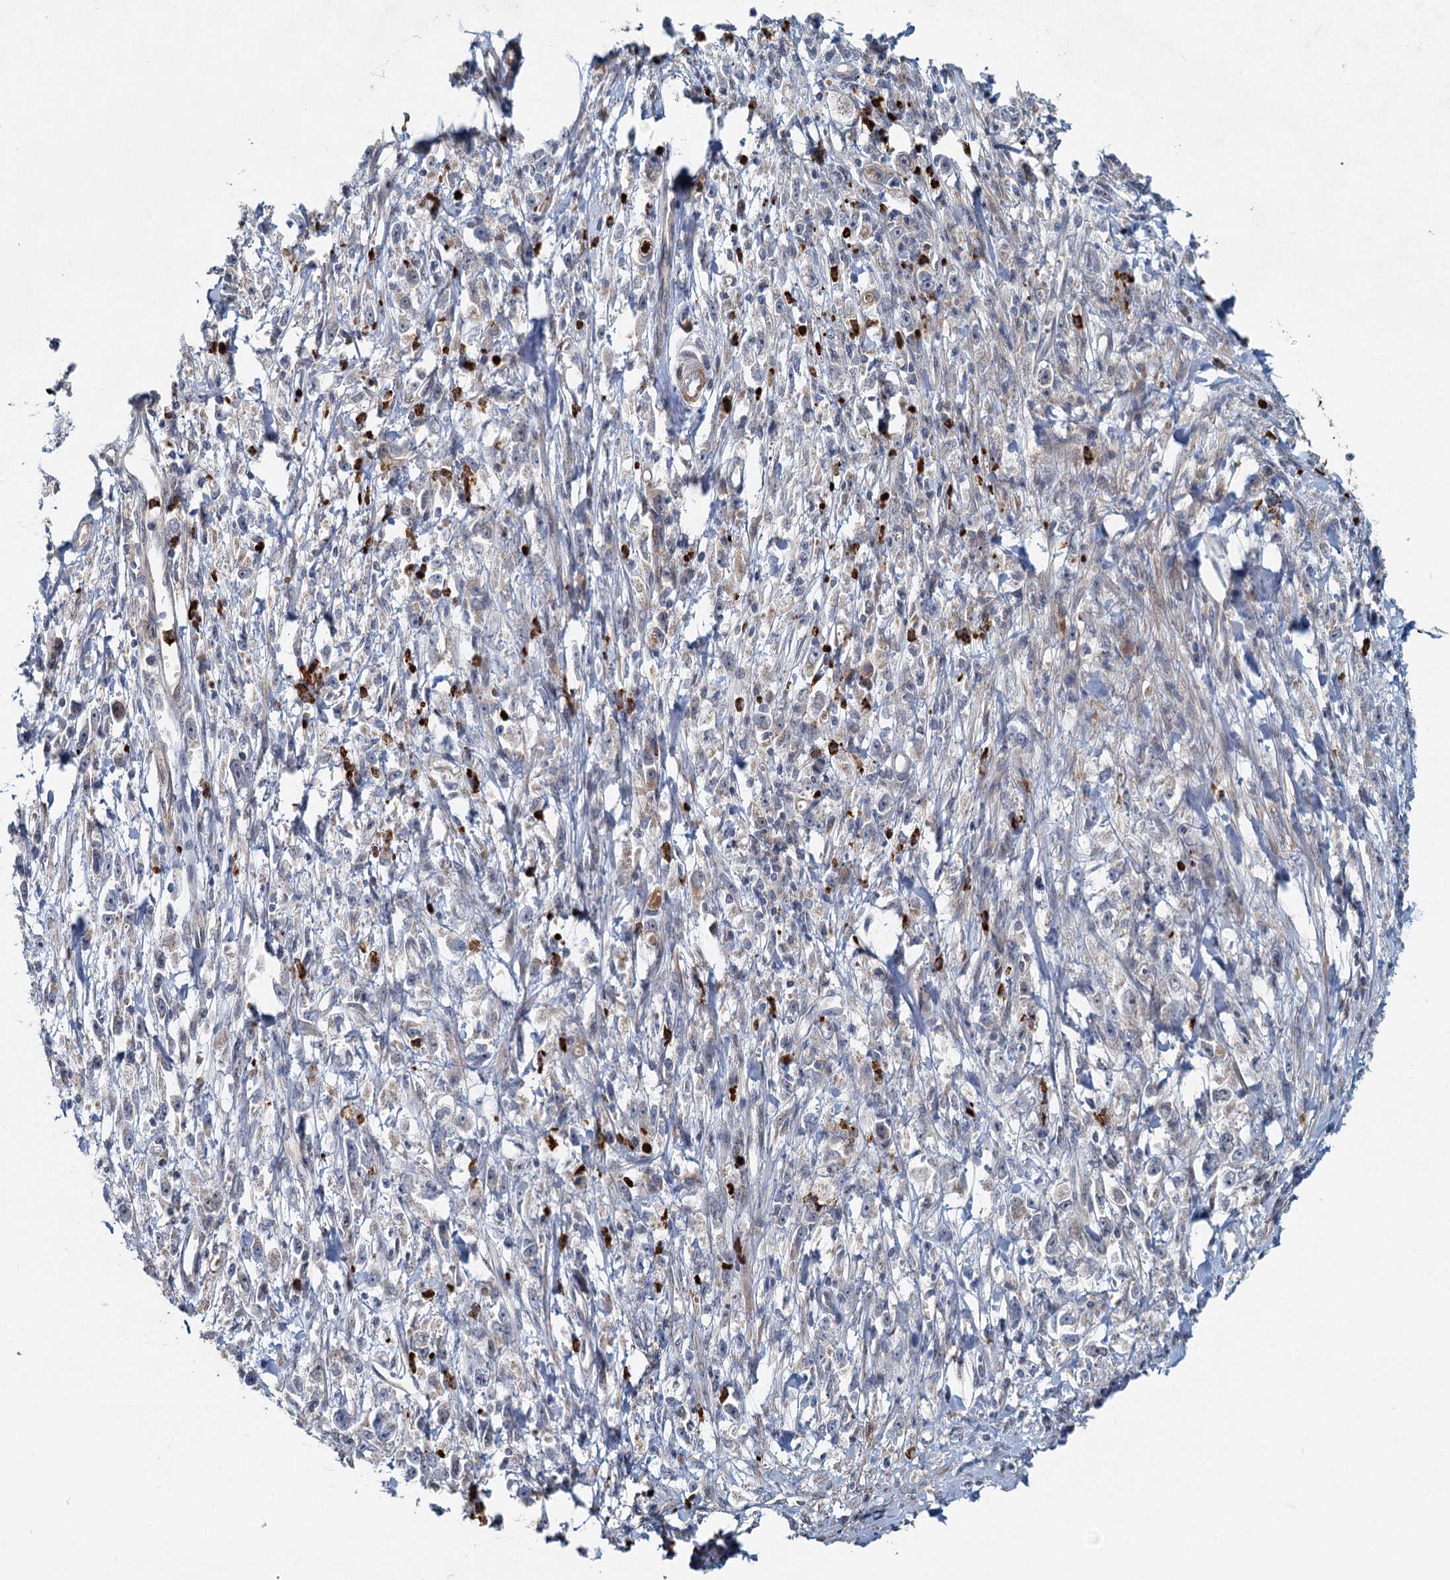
{"staining": {"intensity": "negative", "quantity": "none", "location": "none"}, "tissue": "stomach cancer", "cell_type": "Tumor cells", "image_type": "cancer", "snomed": [{"axis": "morphology", "description": "Adenocarcinoma, NOS"}, {"axis": "topography", "description": "Stomach"}], "caption": "Protein analysis of adenocarcinoma (stomach) reveals no significant positivity in tumor cells.", "gene": "ADCY2", "patient": {"sex": "female", "age": 59}}